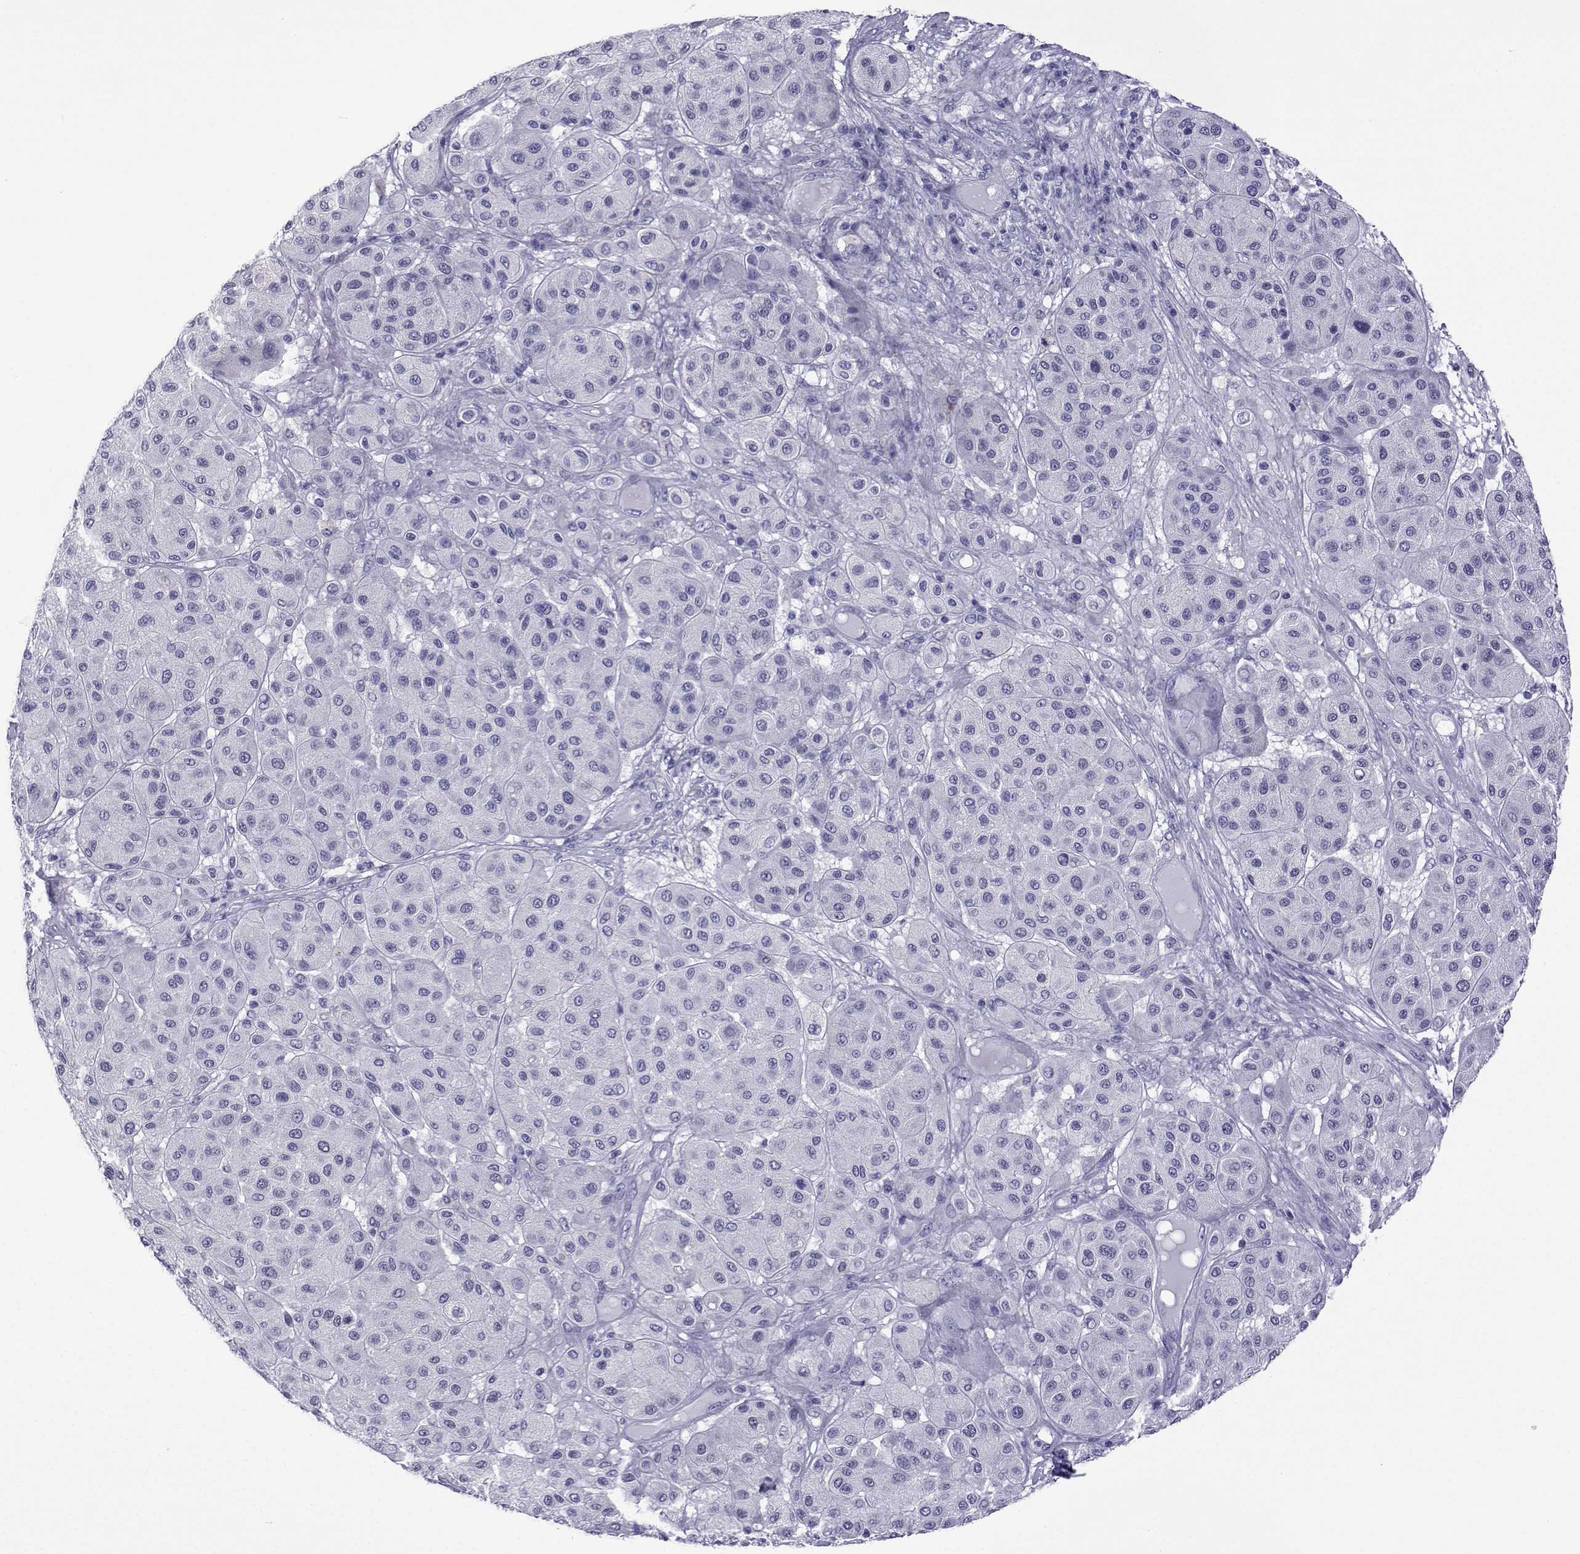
{"staining": {"intensity": "negative", "quantity": "none", "location": "none"}, "tissue": "melanoma", "cell_type": "Tumor cells", "image_type": "cancer", "snomed": [{"axis": "morphology", "description": "Malignant melanoma, Metastatic site"}, {"axis": "topography", "description": "Smooth muscle"}], "caption": "Immunohistochemistry (IHC) photomicrograph of malignant melanoma (metastatic site) stained for a protein (brown), which exhibits no staining in tumor cells.", "gene": "ACTL7A", "patient": {"sex": "male", "age": 41}}